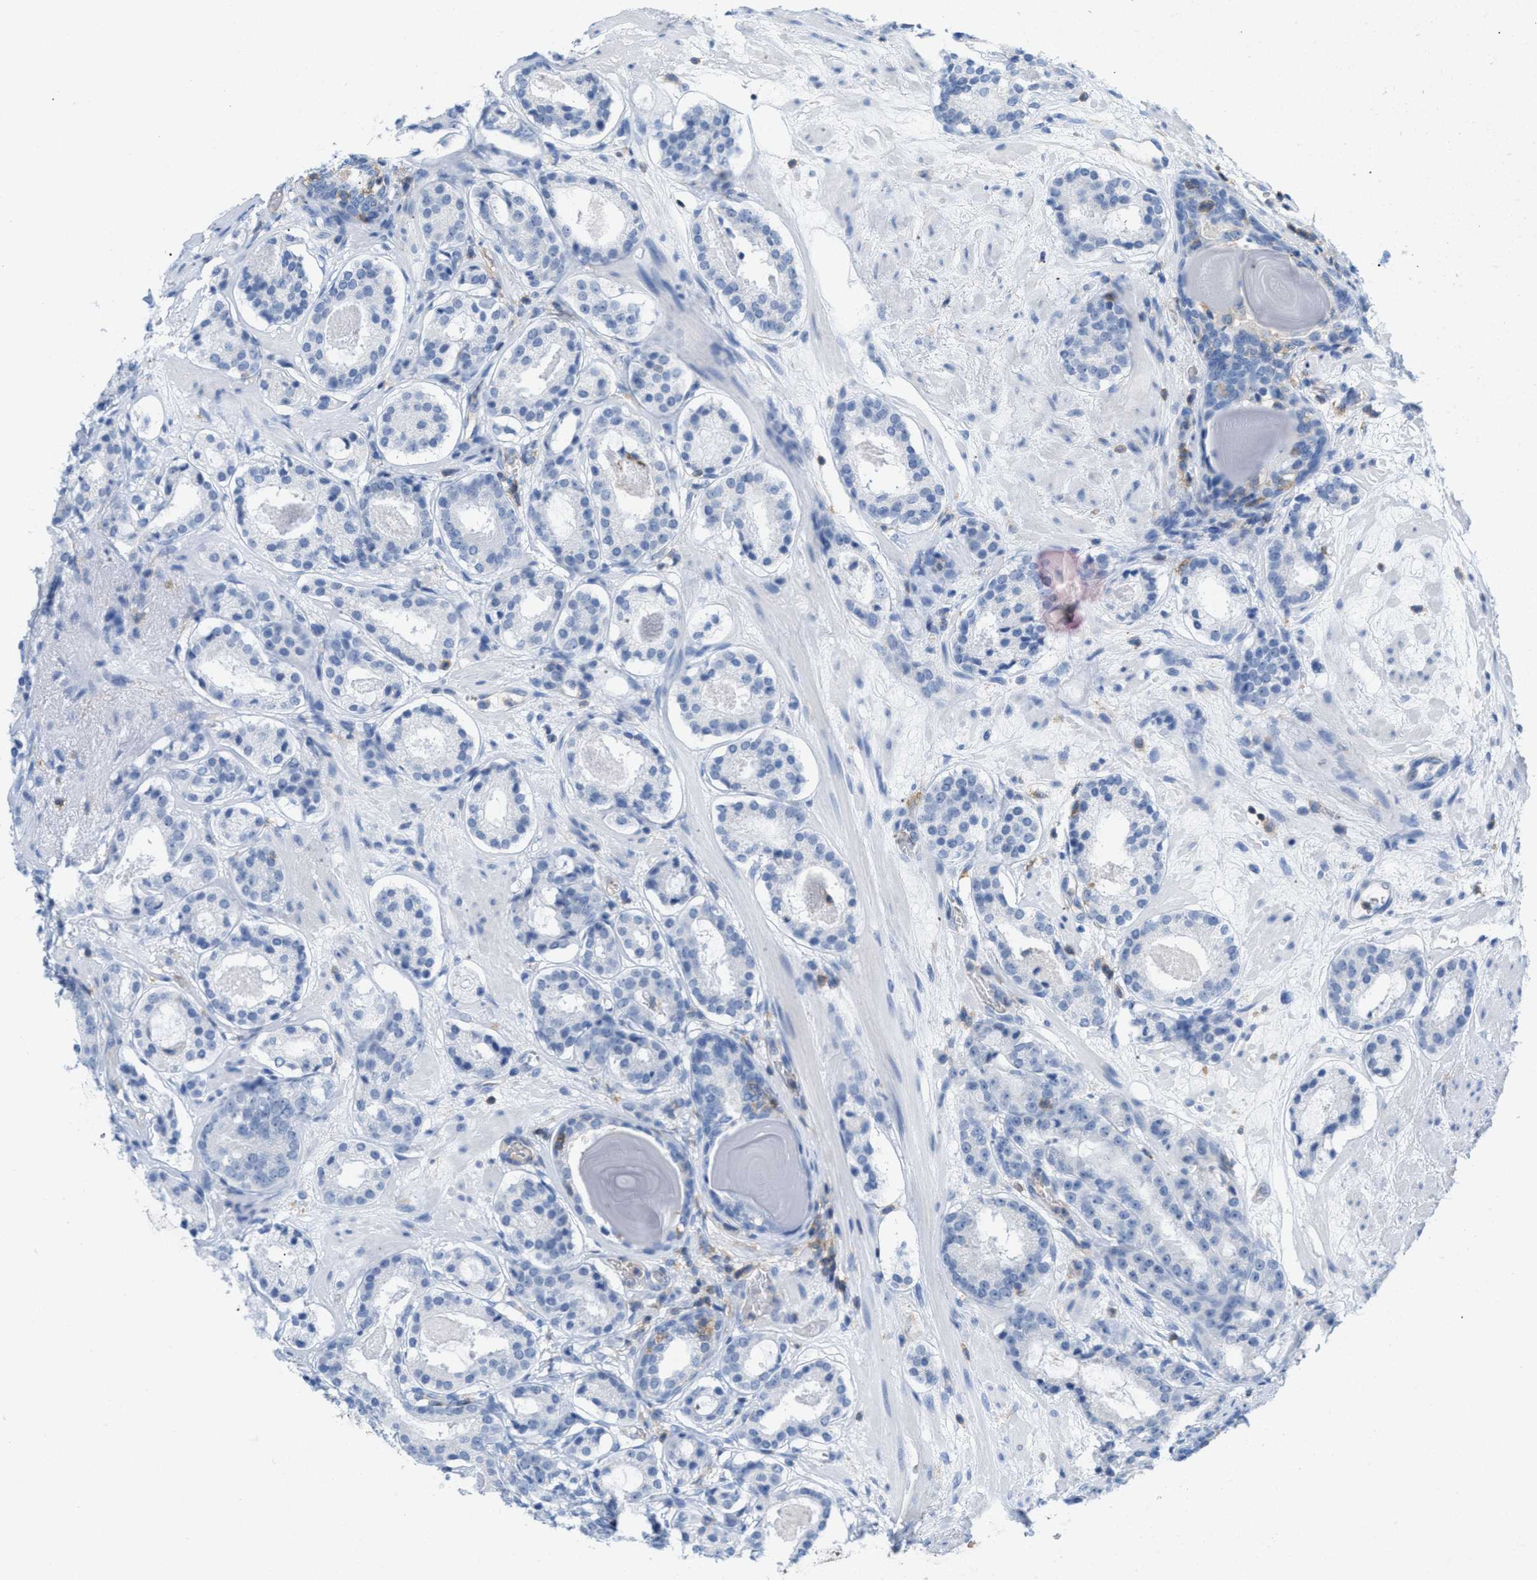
{"staining": {"intensity": "negative", "quantity": "none", "location": "none"}, "tissue": "prostate cancer", "cell_type": "Tumor cells", "image_type": "cancer", "snomed": [{"axis": "morphology", "description": "Adenocarcinoma, Low grade"}, {"axis": "topography", "description": "Prostate"}], "caption": "The image shows no significant positivity in tumor cells of prostate cancer.", "gene": "IL16", "patient": {"sex": "male", "age": 69}}